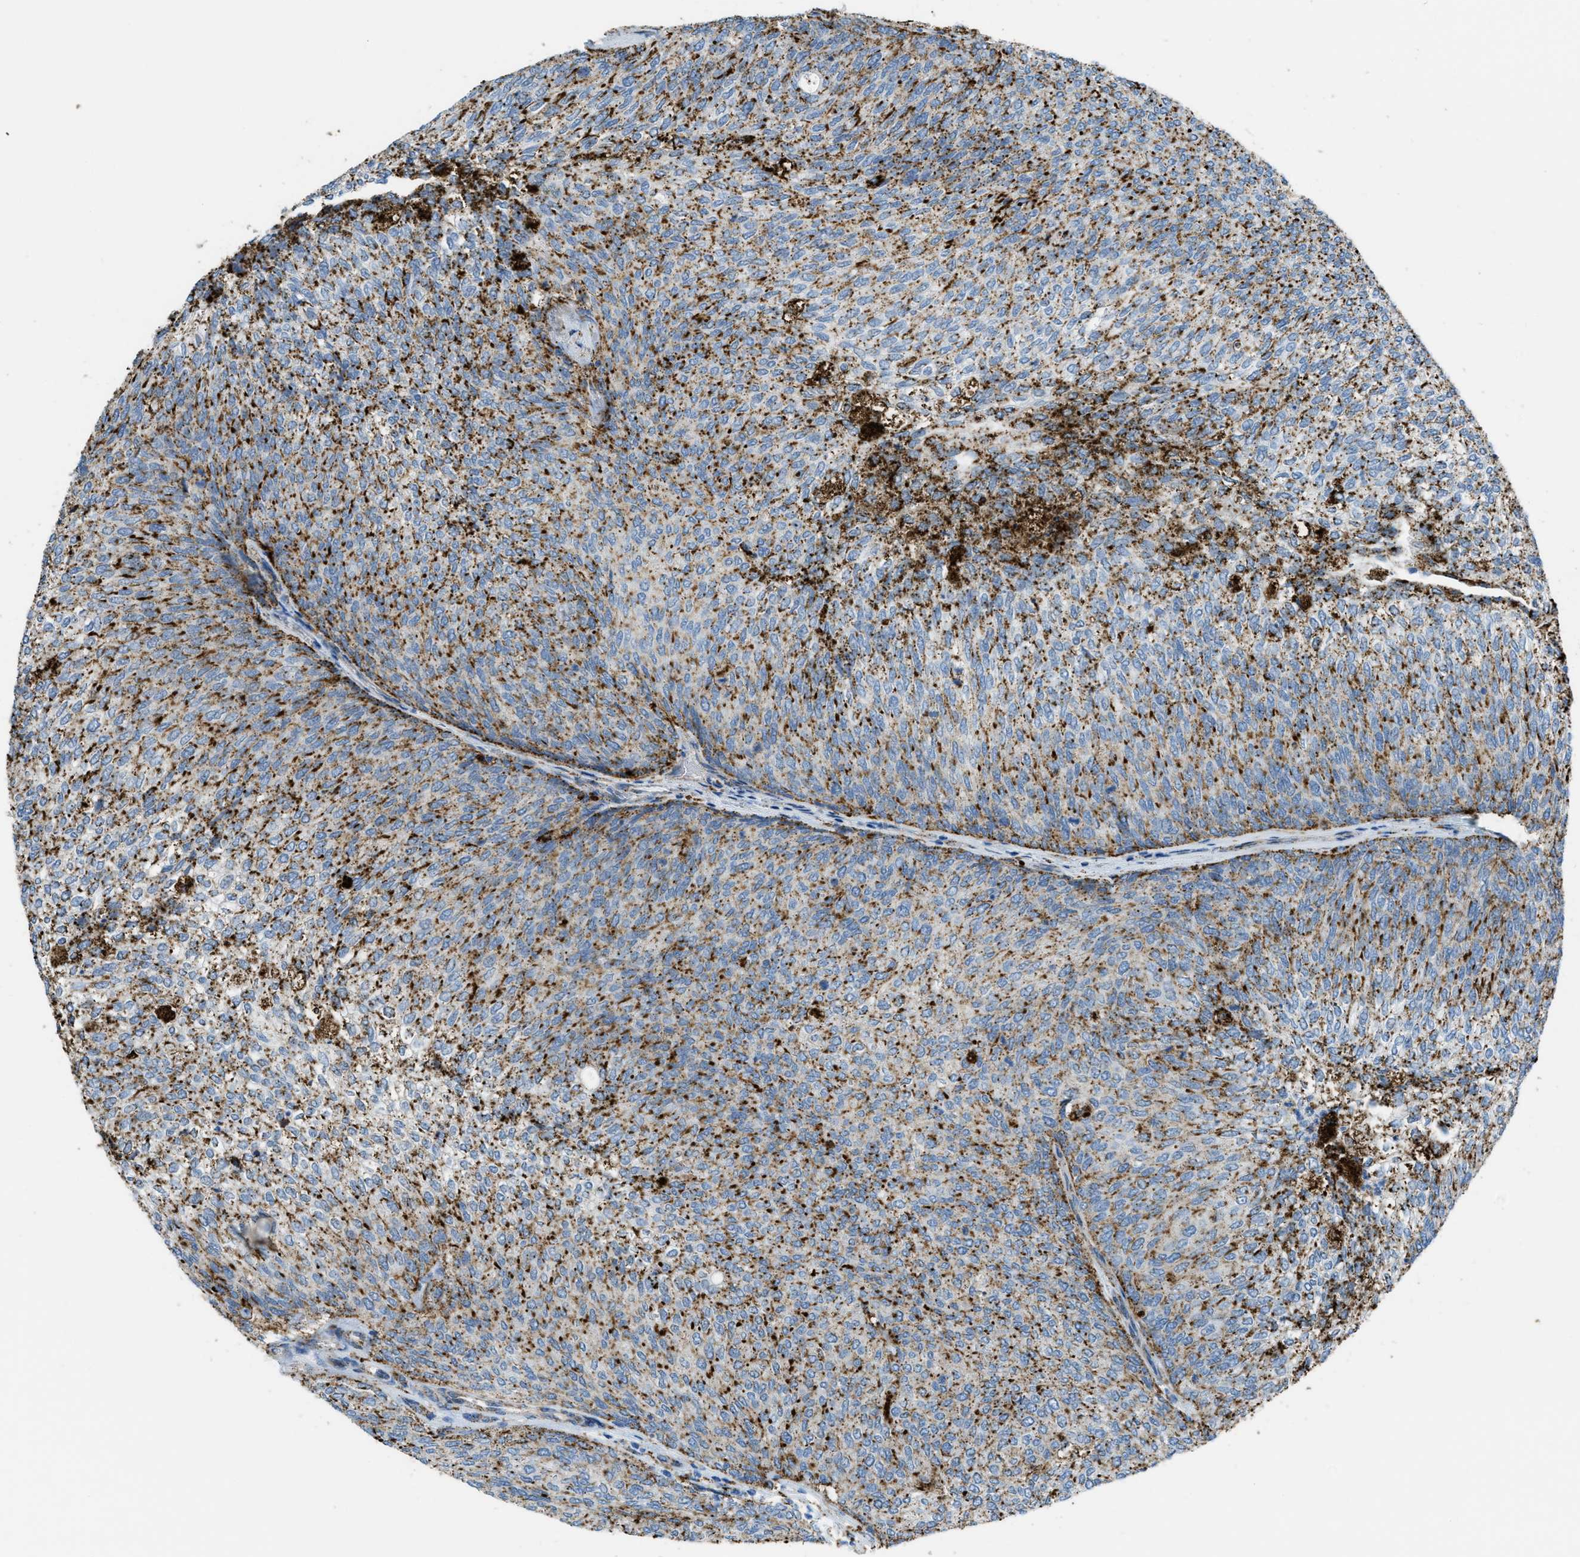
{"staining": {"intensity": "moderate", "quantity": ">75%", "location": "cytoplasmic/membranous"}, "tissue": "urothelial cancer", "cell_type": "Tumor cells", "image_type": "cancer", "snomed": [{"axis": "morphology", "description": "Urothelial carcinoma, Low grade"}, {"axis": "topography", "description": "Urinary bladder"}], "caption": "Moderate cytoplasmic/membranous protein expression is appreciated in approximately >75% of tumor cells in urothelial cancer.", "gene": "SCARB2", "patient": {"sex": "female", "age": 79}}